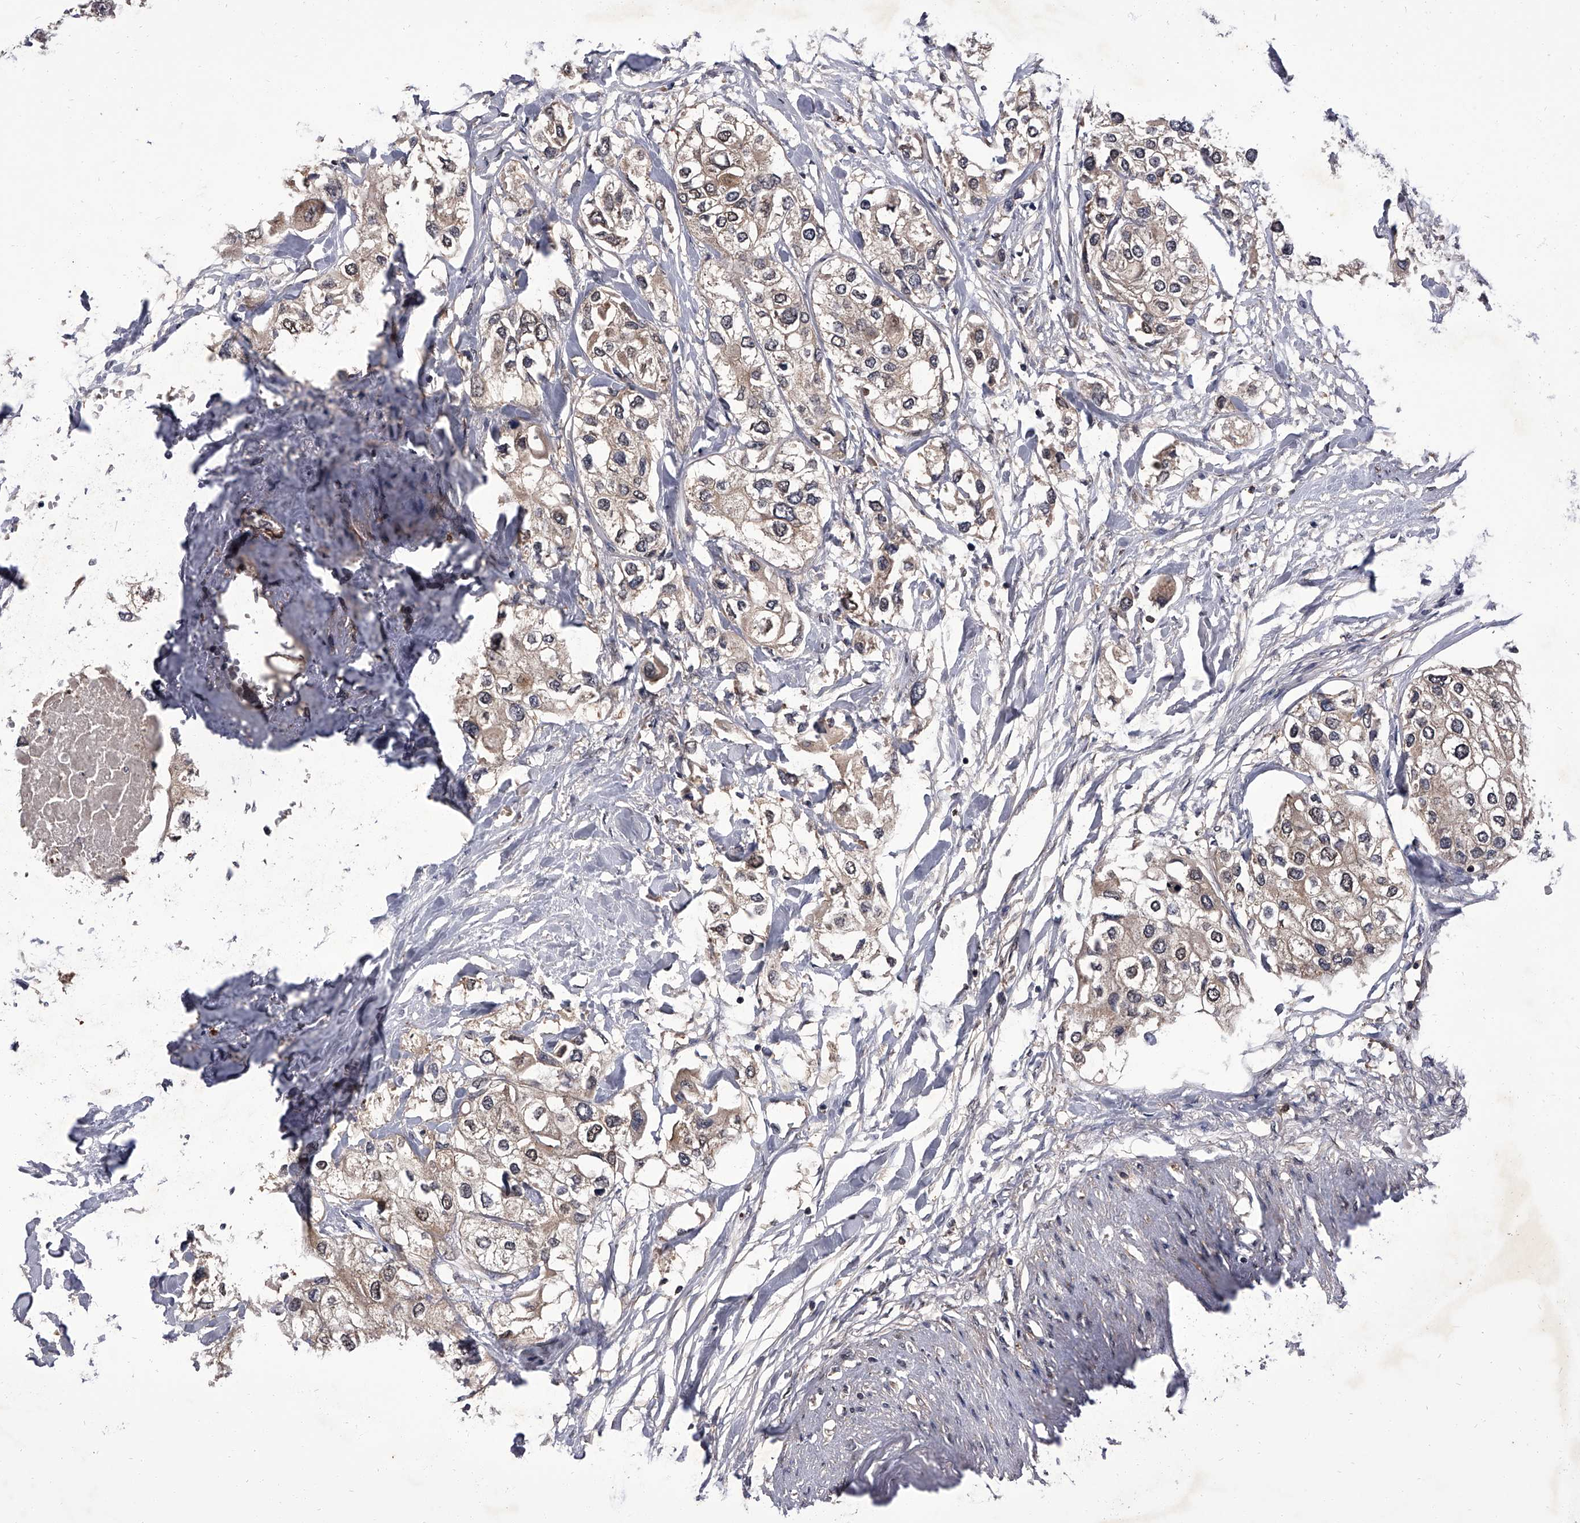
{"staining": {"intensity": "weak", "quantity": "25%-75%", "location": "cytoplasmic/membranous"}, "tissue": "urothelial cancer", "cell_type": "Tumor cells", "image_type": "cancer", "snomed": [{"axis": "morphology", "description": "Urothelial carcinoma, High grade"}, {"axis": "topography", "description": "Urinary bladder"}], "caption": "DAB (3,3'-diaminobenzidine) immunohistochemical staining of urothelial carcinoma (high-grade) displays weak cytoplasmic/membranous protein positivity in approximately 25%-75% of tumor cells. (brown staining indicates protein expression, while blue staining denotes nuclei).", "gene": "SLC18B1", "patient": {"sex": "male", "age": 64}}